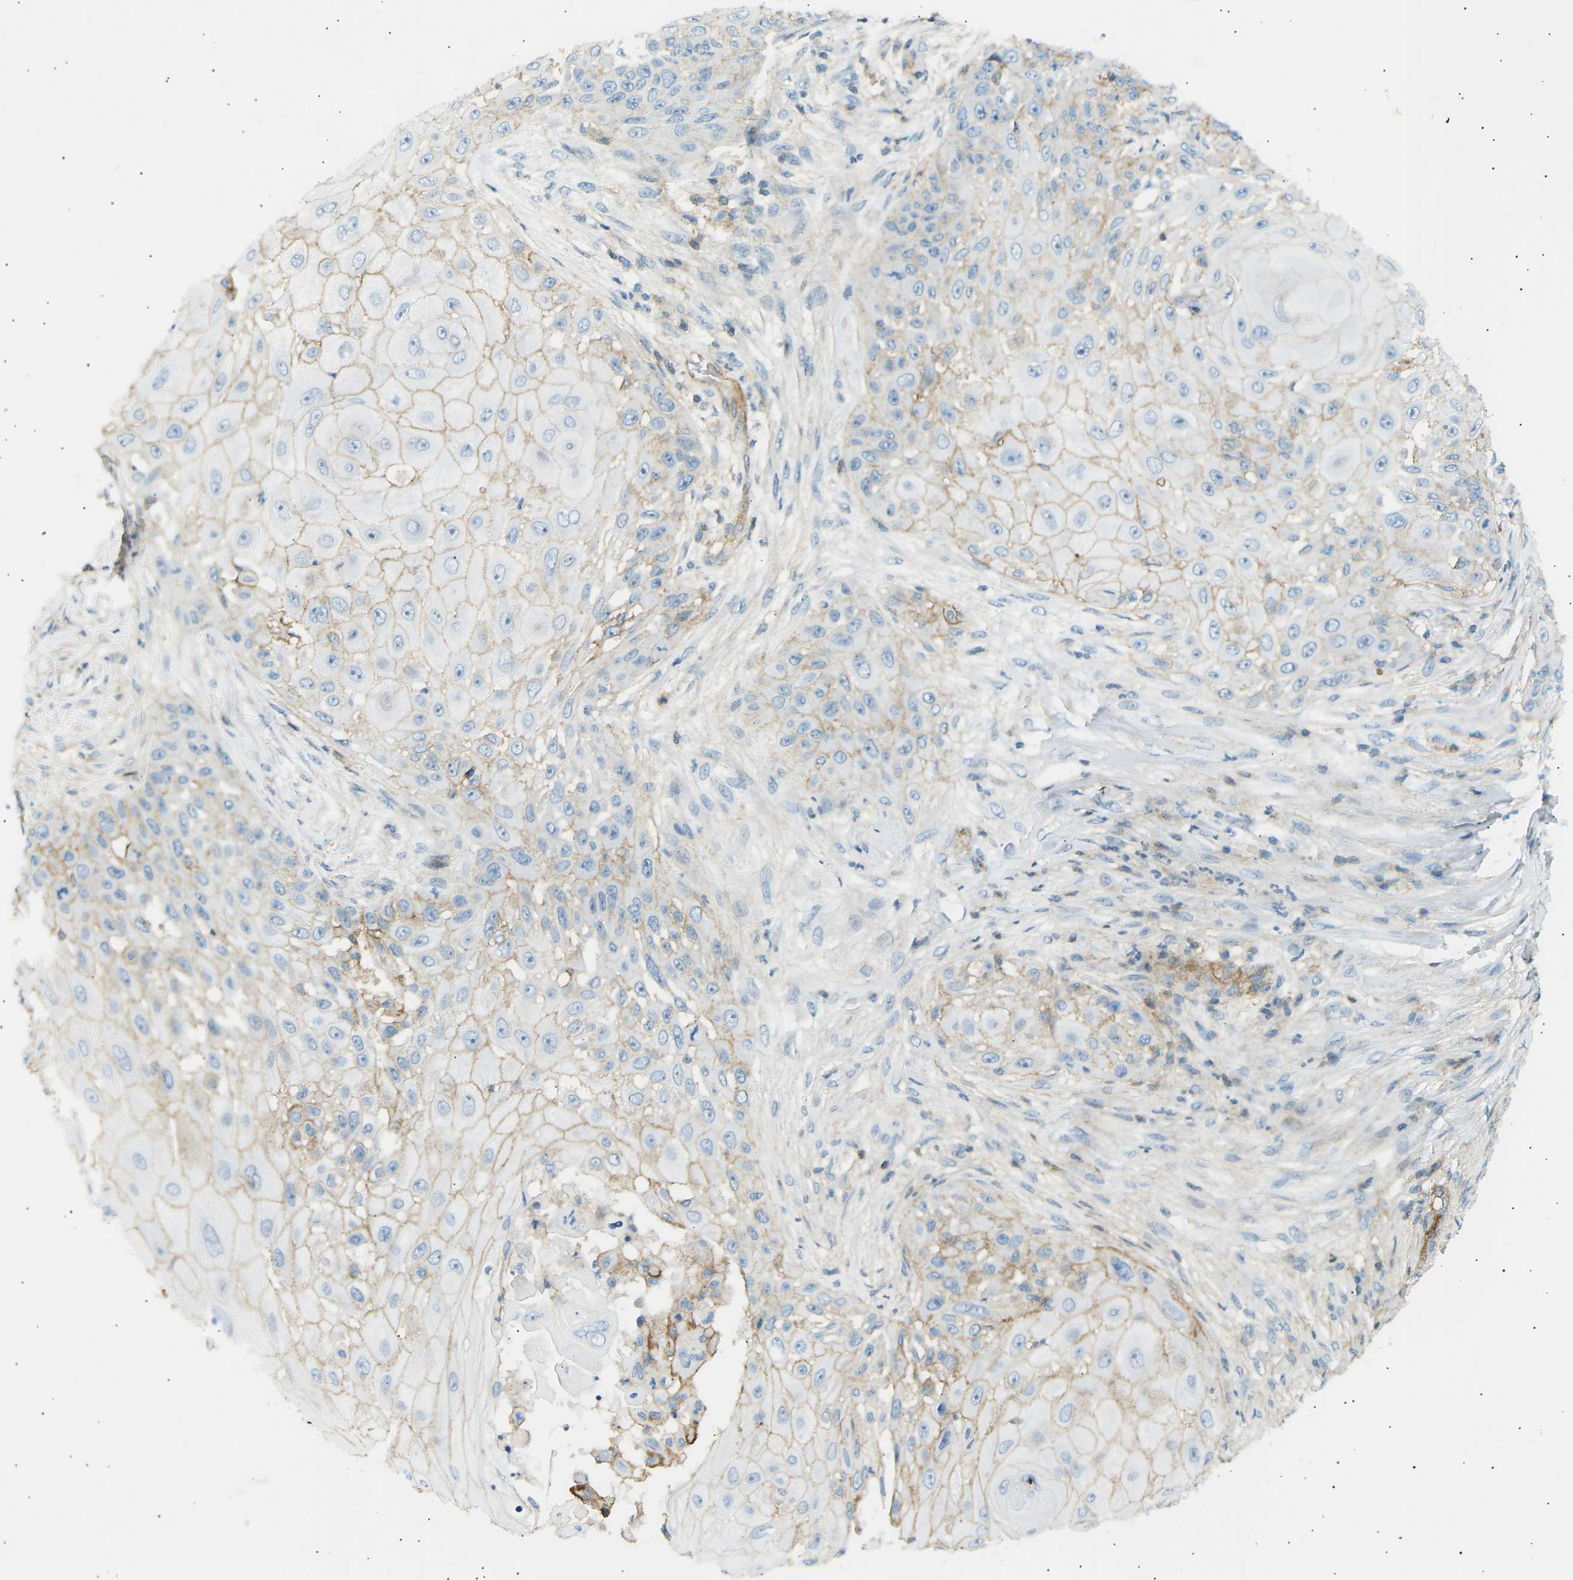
{"staining": {"intensity": "moderate", "quantity": "<25%", "location": "cytoplasmic/membranous"}, "tissue": "skin cancer", "cell_type": "Tumor cells", "image_type": "cancer", "snomed": [{"axis": "morphology", "description": "Squamous cell carcinoma, NOS"}, {"axis": "topography", "description": "Skin"}], "caption": "A photomicrograph of human skin cancer stained for a protein shows moderate cytoplasmic/membranous brown staining in tumor cells. Nuclei are stained in blue.", "gene": "ATP2B4", "patient": {"sex": "female", "age": 44}}